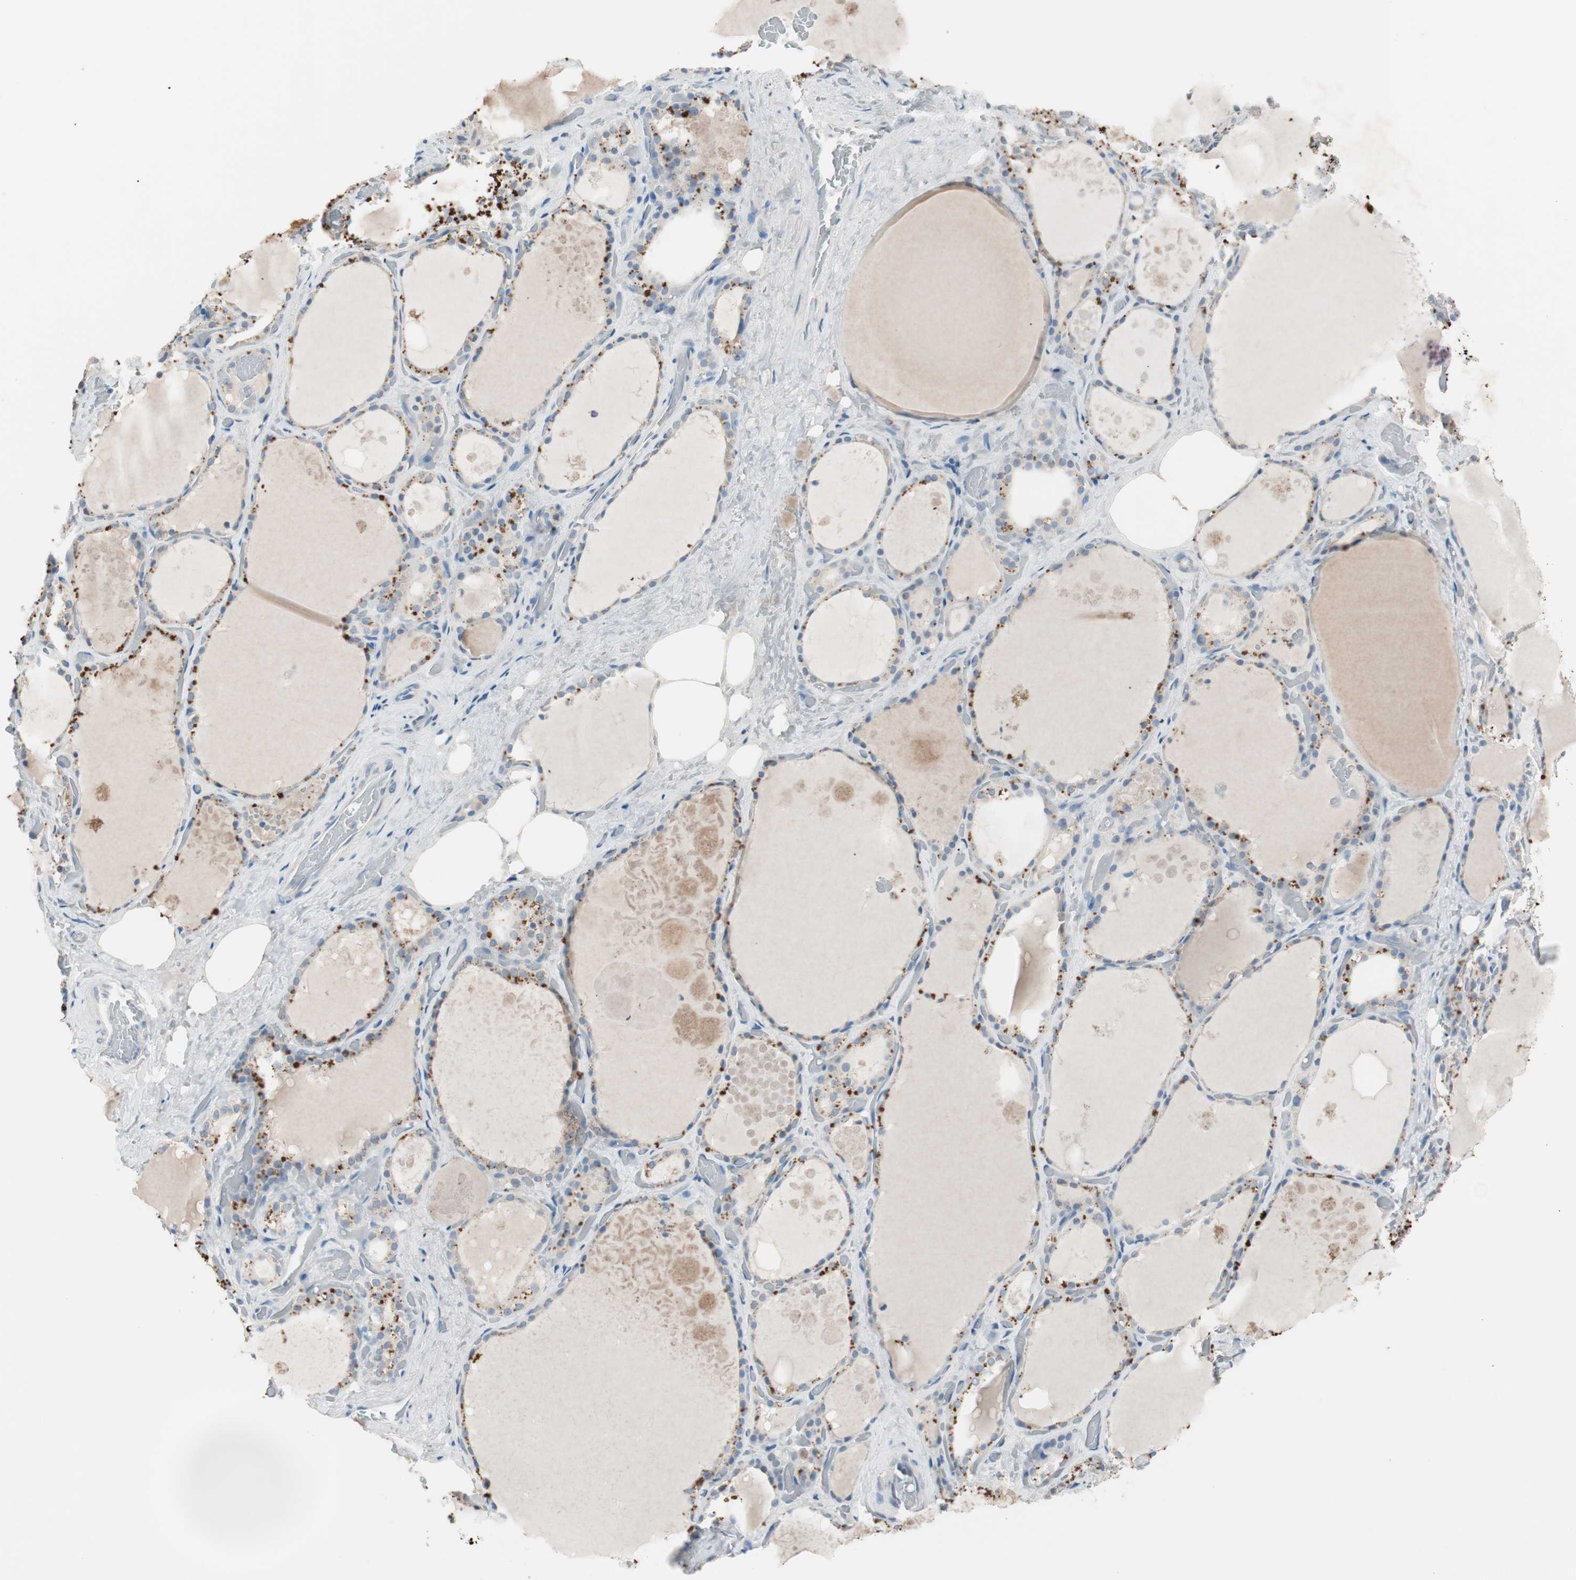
{"staining": {"intensity": "strong", "quantity": "<25%", "location": "cytoplasmic/membranous"}, "tissue": "thyroid gland", "cell_type": "Glandular cells", "image_type": "normal", "snomed": [{"axis": "morphology", "description": "Normal tissue, NOS"}, {"axis": "topography", "description": "Thyroid gland"}], "caption": "Normal thyroid gland was stained to show a protein in brown. There is medium levels of strong cytoplasmic/membranous positivity in approximately <25% of glandular cells.", "gene": "KHK", "patient": {"sex": "male", "age": 61}}